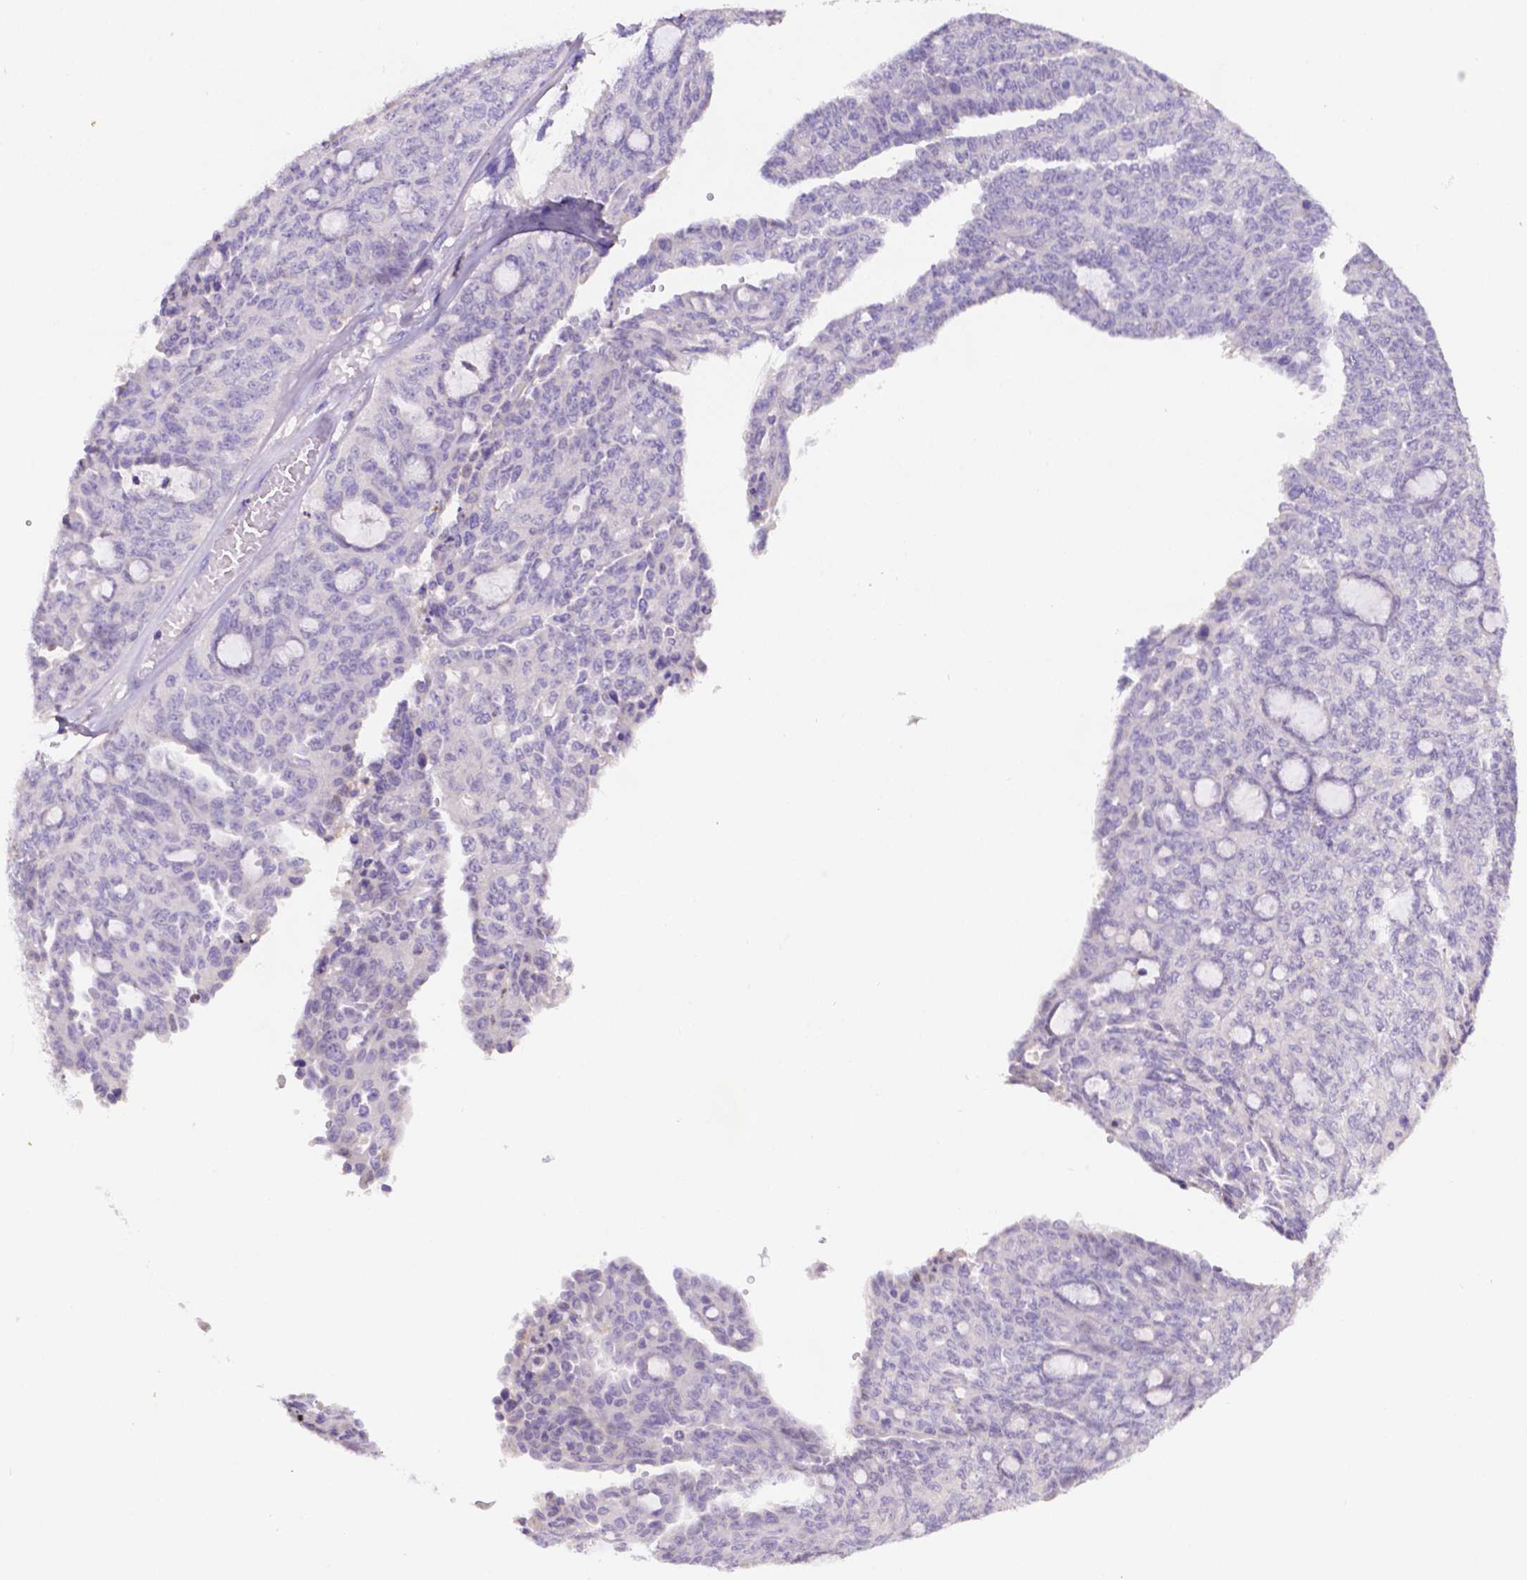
{"staining": {"intensity": "negative", "quantity": "none", "location": "none"}, "tissue": "ovarian cancer", "cell_type": "Tumor cells", "image_type": "cancer", "snomed": [{"axis": "morphology", "description": "Cystadenocarcinoma, serous, NOS"}, {"axis": "topography", "description": "Ovary"}], "caption": "The photomicrograph demonstrates no staining of tumor cells in ovarian cancer.", "gene": "NXPH2", "patient": {"sex": "female", "age": 71}}